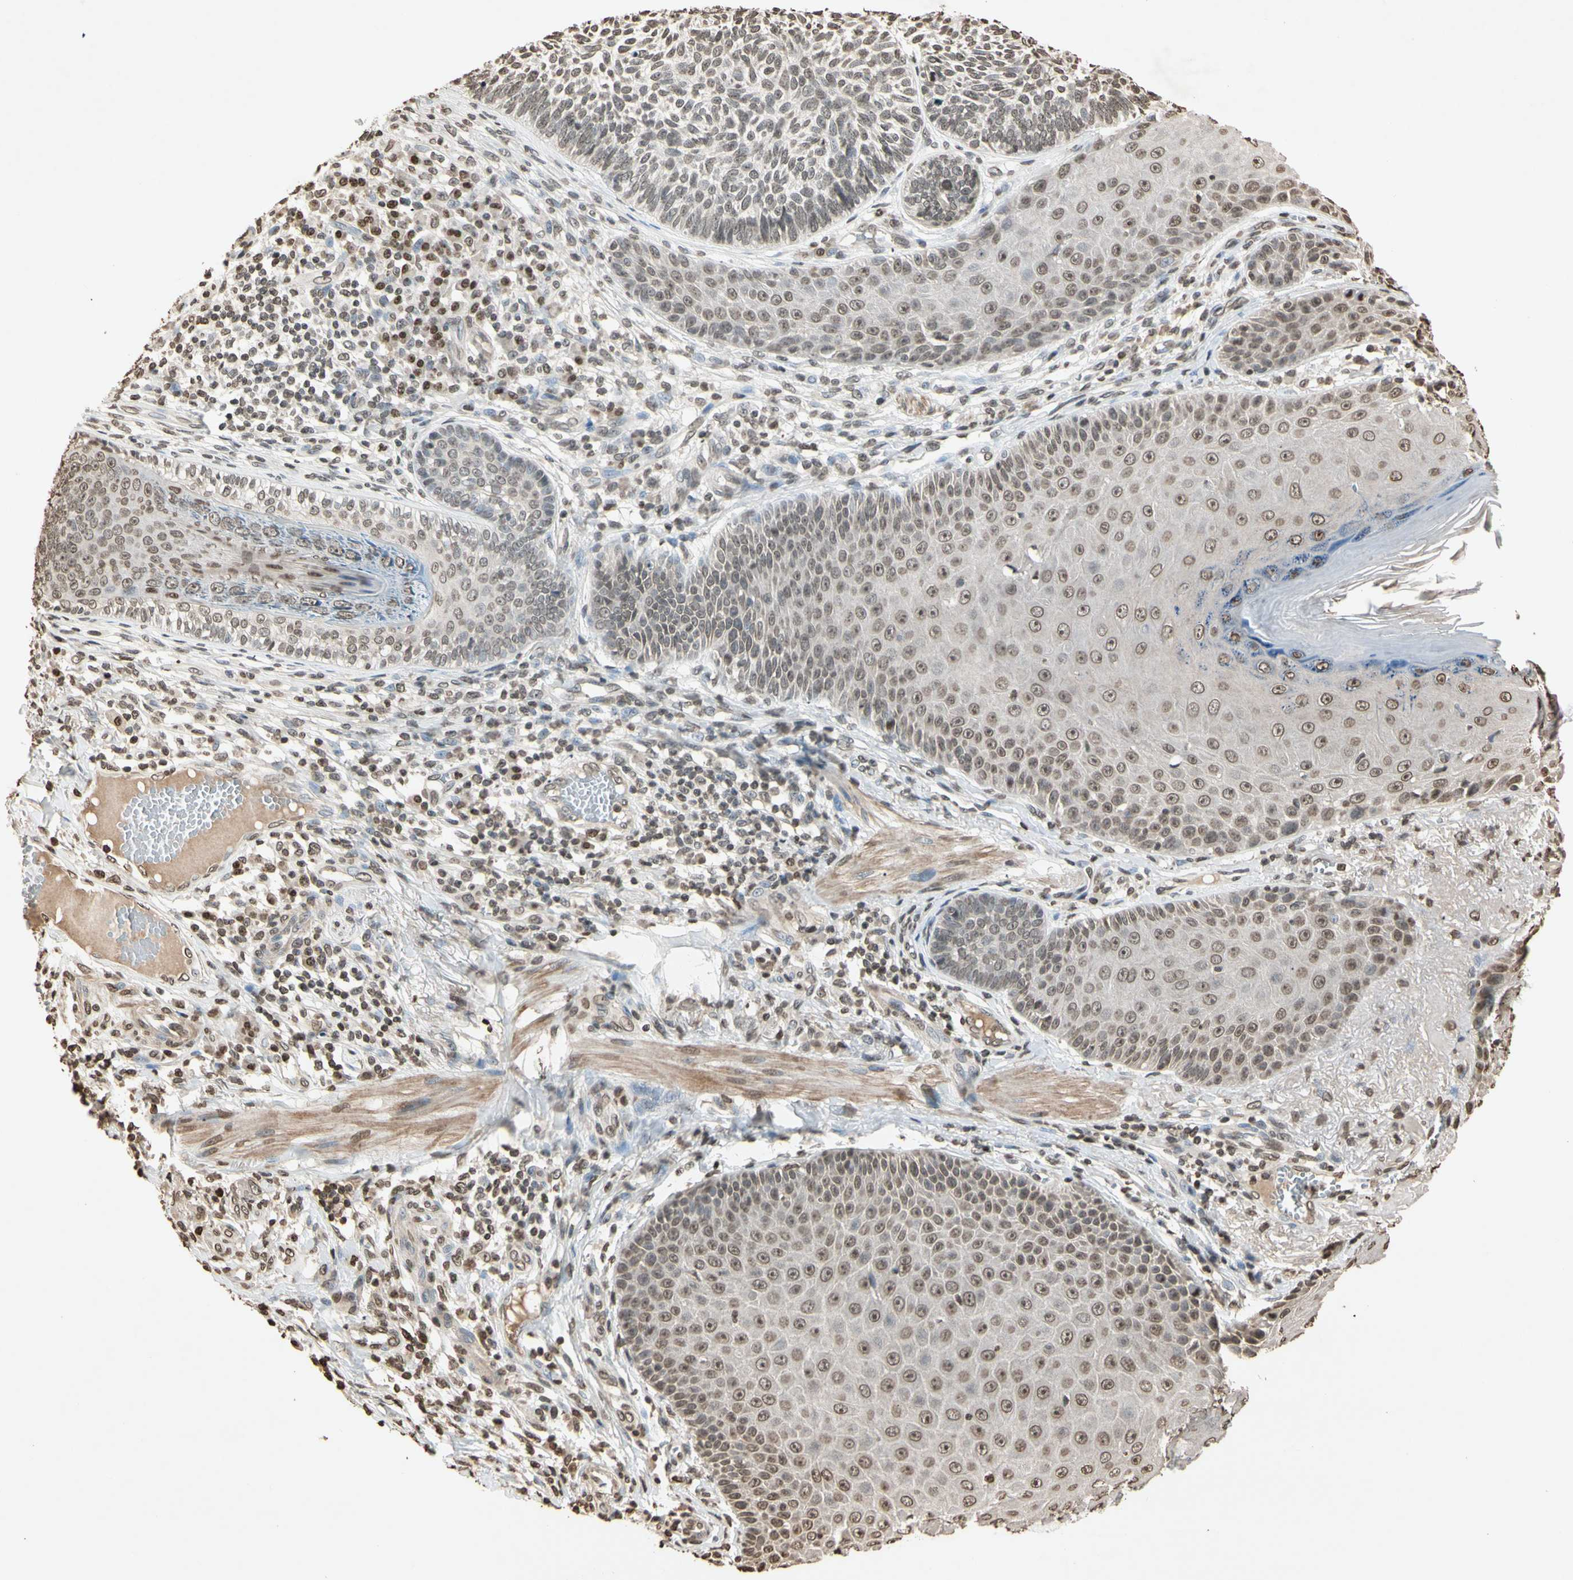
{"staining": {"intensity": "weak", "quantity": "25%-75%", "location": "nuclear"}, "tissue": "skin cancer", "cell_type": "Tumor cells", "image_type": "cancer", "snomed": [{"axis": "morphology", "description": "Normal tissue, NOS"}, {"axis": "morphology", "description": "Basal cell carcinoma"}, {"axis": "topography", "description": "Skin"}], "caption": "Immunohistochemistry micrograph of neoplastic tissue: skin basal cell carcinoma stained using immunohistochemistry (IHC) demonstrates low levels of weak protein expression localized specifically in the nuclear of tumor cells, appearing as a nuclear brown color.", "gene": "TOP1", "patient": {"sex": "male", "age": 52}}